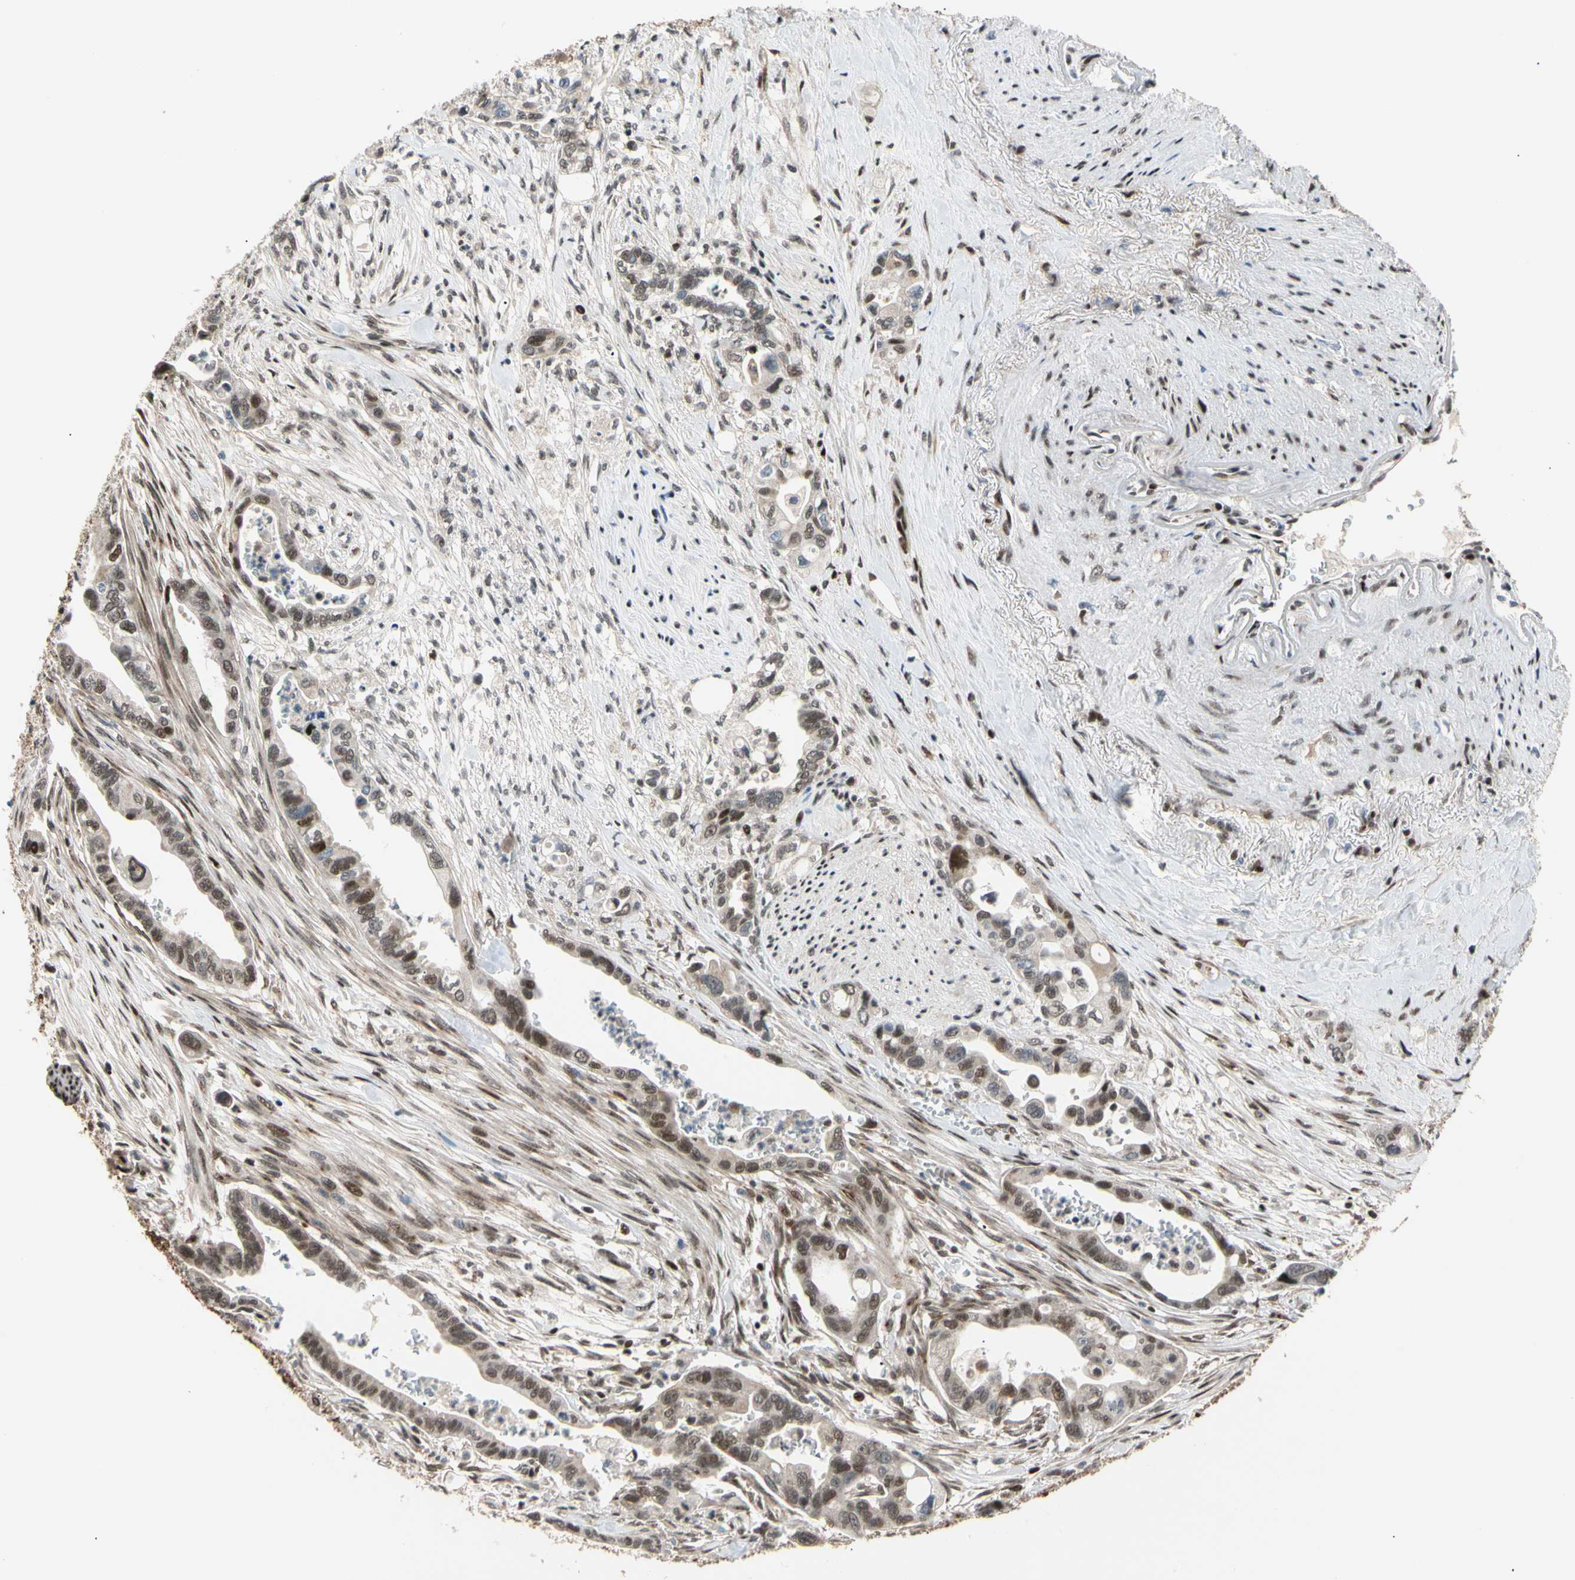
{"staining": {"intensity": "moderate", "quantity": "25%-75%", "location": "cytoplasmic/membranous,nuclear"}, "tissue": "pancreatic cancer", "cell_type": "Tumor cells", "image_type": "cancer", "snomed": [{"axis": "morphology", "description": "Adenocarcinoma, NOS"}, {"axis": "topography", "description": "Pancreas"}], "caption": "Immunohistochemistry (DAB (3,3'-diaminobenzidine)) staining of human pancreatic cancer shows moderate cytoplasmic/membranous and nuclear protein staining in approximately 25%-75% of tumor cells. (Brightfield microscopy of DAB IHC at high magnification).", "gene": "E2F1", "patient": {"sex": "male", "age": 70}}